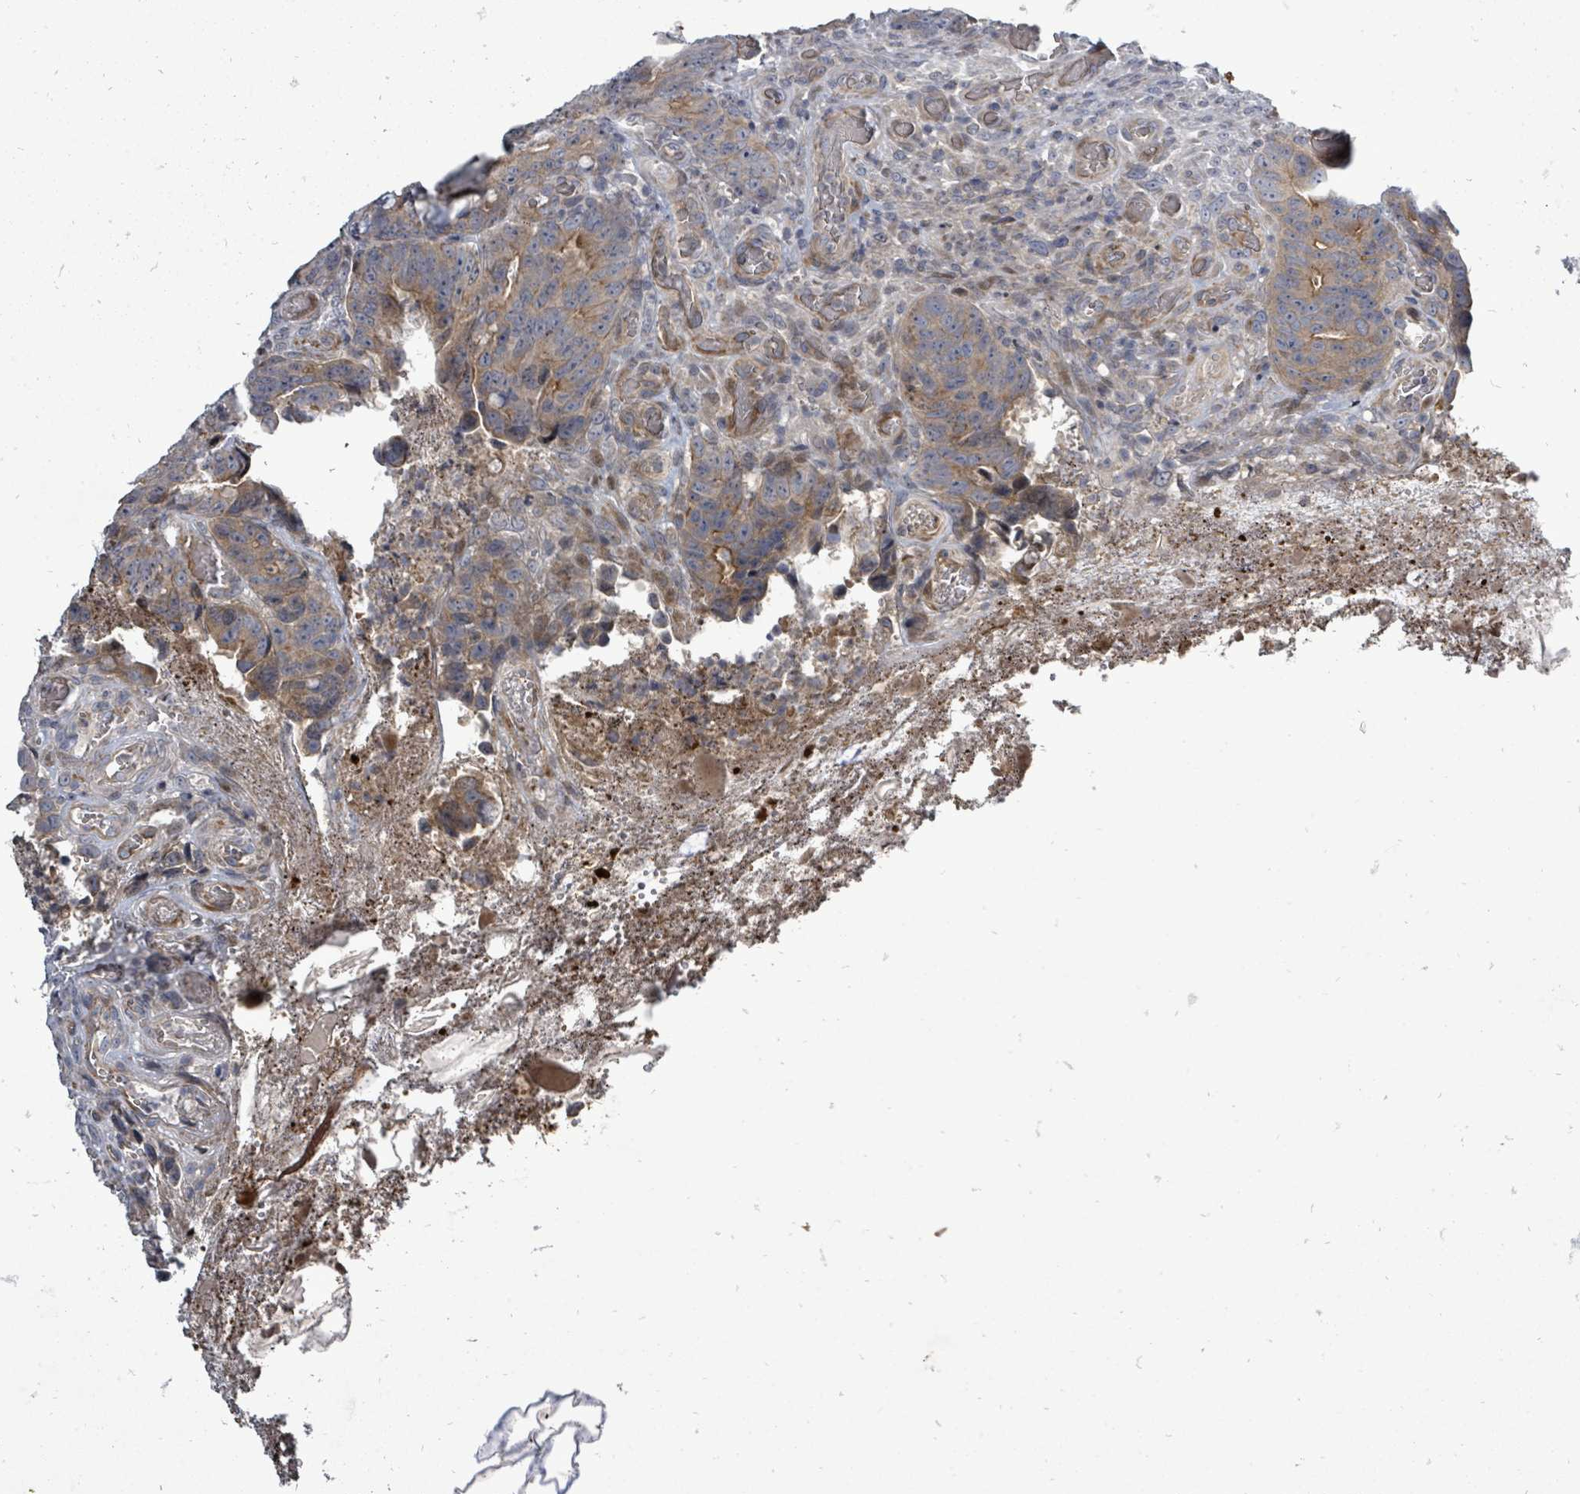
{"staining": {"intensity": "moderate", "quantity": ">75%", "location": "cytoplasmic/membranous"}, "tissue": "colorectal cancer", "cell_type": "Tumor cells", "image_type": "cancer", "snomed": [{"axis": "morphology", "description": "Adenocarcinoma, NOS"}, {"axis": "topography", "description": "Colon"}], "caption": "Immunohistochemical staining of colorectal adenocarcinoma exhibits medium levels of moderate cytoplasmic/membranous positivity in approximately >75% of tumor cells.", "gene": "RALGAPB", "patient": {"sex": "female", "age": 82}}